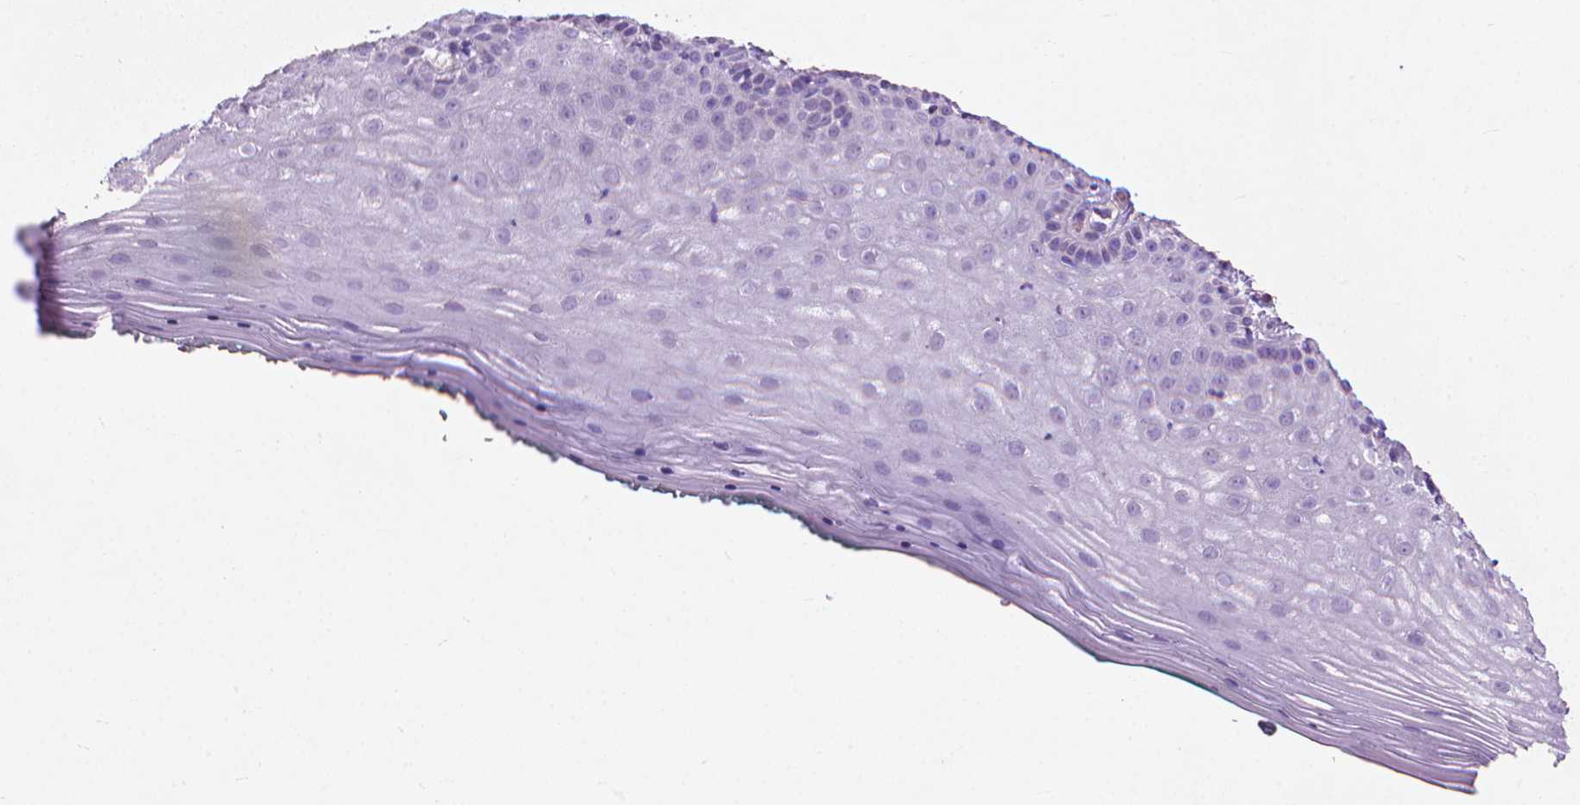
{"staining": {"intensity": "negative", "quantity": "none", "location": "none"}, "tissue": "vagina", "cell_type": "Squamous epithelial cells", "image_type": "normal", "snomed": [{"axis": "morphology", "description": "Normal tissue, NOS"}, {"axis": "topography", "description": "Vagina"}], "caption": "This photomicrograph is of normal vagina stained with immunohistochemistry to label a protein in brown with the nuclei are counter-stained blue. There is no positivity in squamous epithelial cells. (DAB (3,3'-diaminobenzidine) IHC visualized using brightfield microscopy, high magnification).", "gene": "KRT73", "patient": {"sex": "female", "age": 45}}